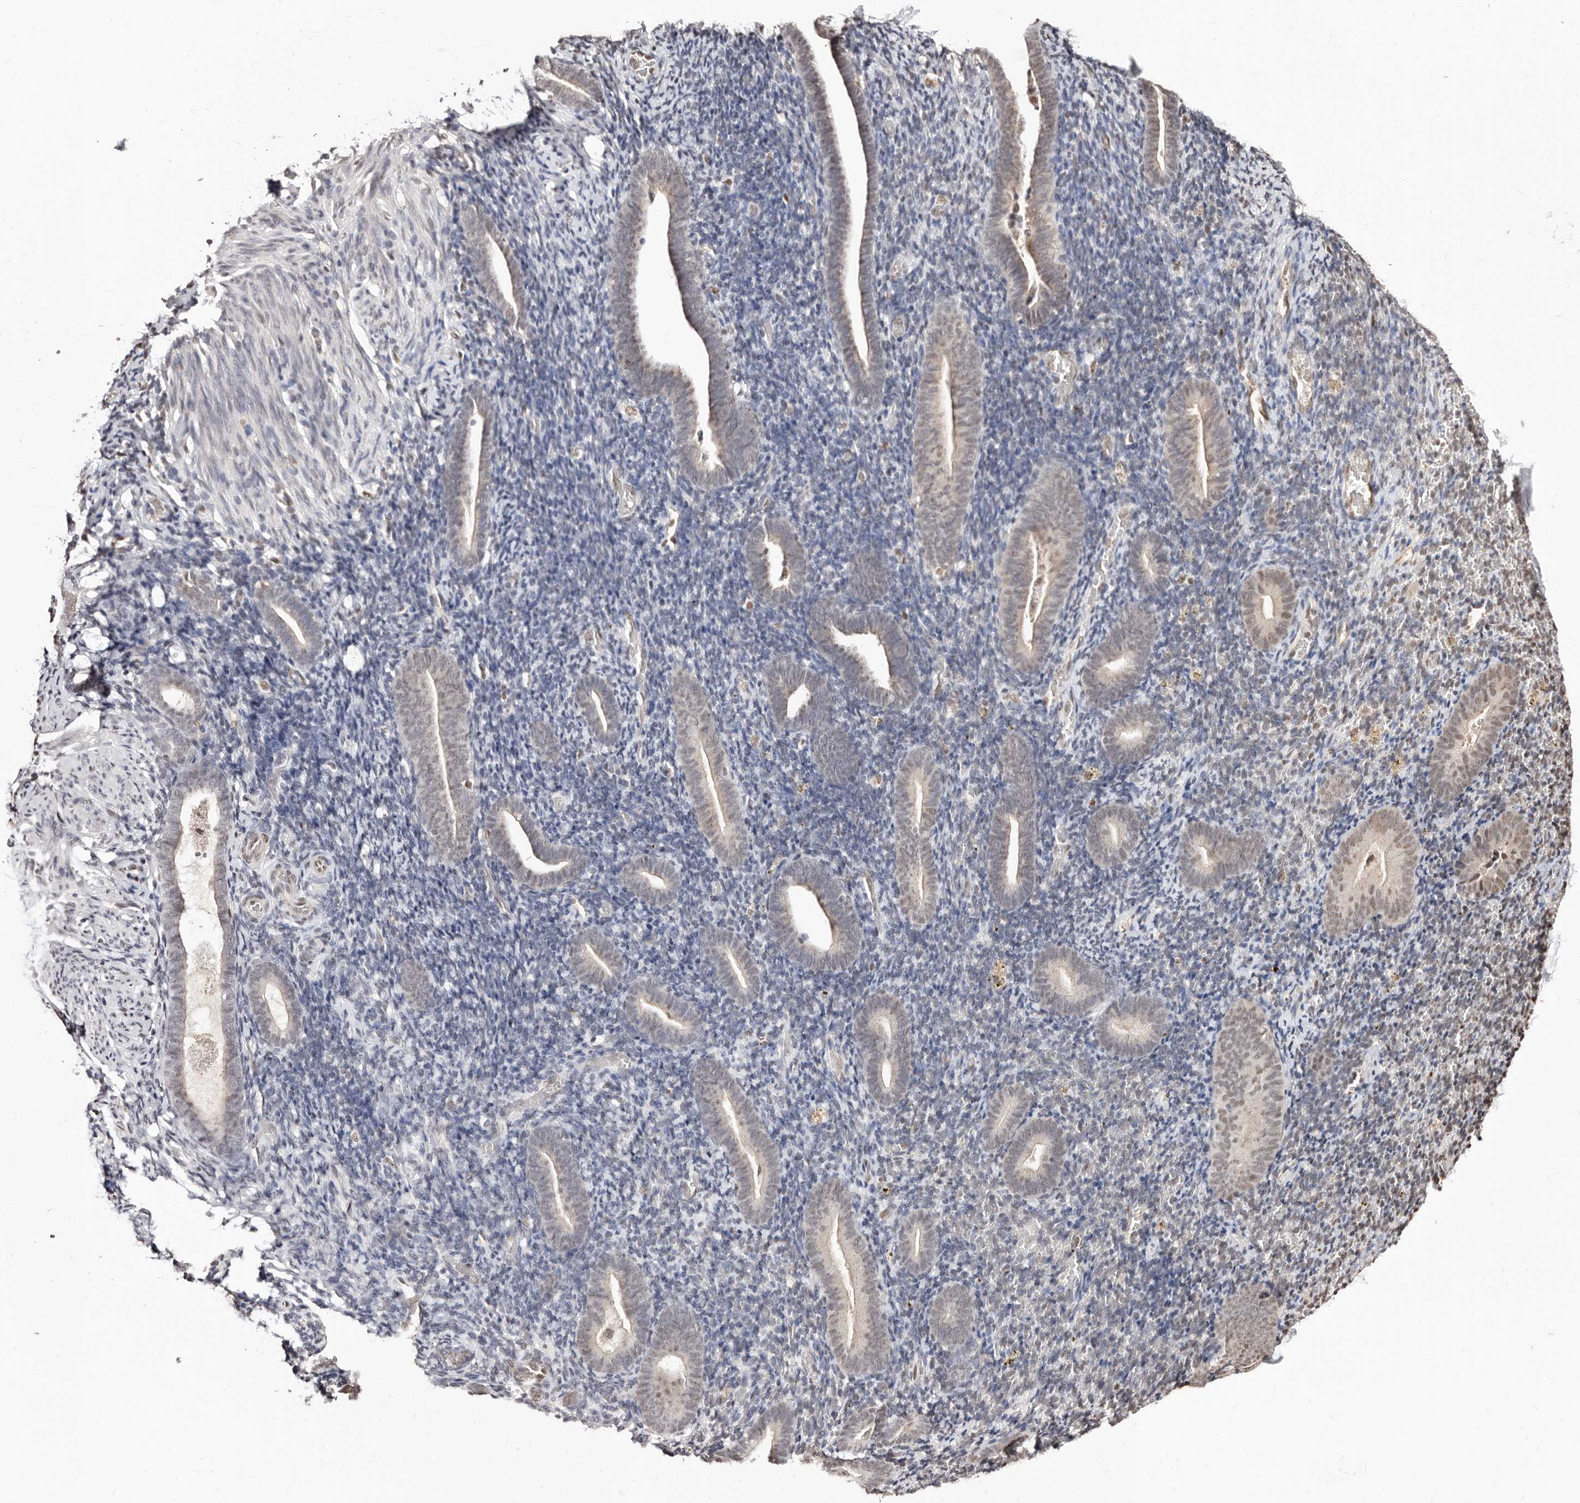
{"staining": {"intensity": "moderate", "quantity": "<25%", "location": "nuclear"}, "tissue": "endometrium", "cell_type": "Cells in endometrial stroma", "image_type": "normal", "snomed": [{"axis": "morphology", "description": "Normal tissue, NOS"}, {"axis": "topography", "description": "Endometrium"}], "caption": "Protein staining exhibits moderate nuclear staining in approximately <25% of cells in endometrial stroma in normal endometrium.", "gene": "BICRAL", "patient": {"sex": "female", "age": 51}}